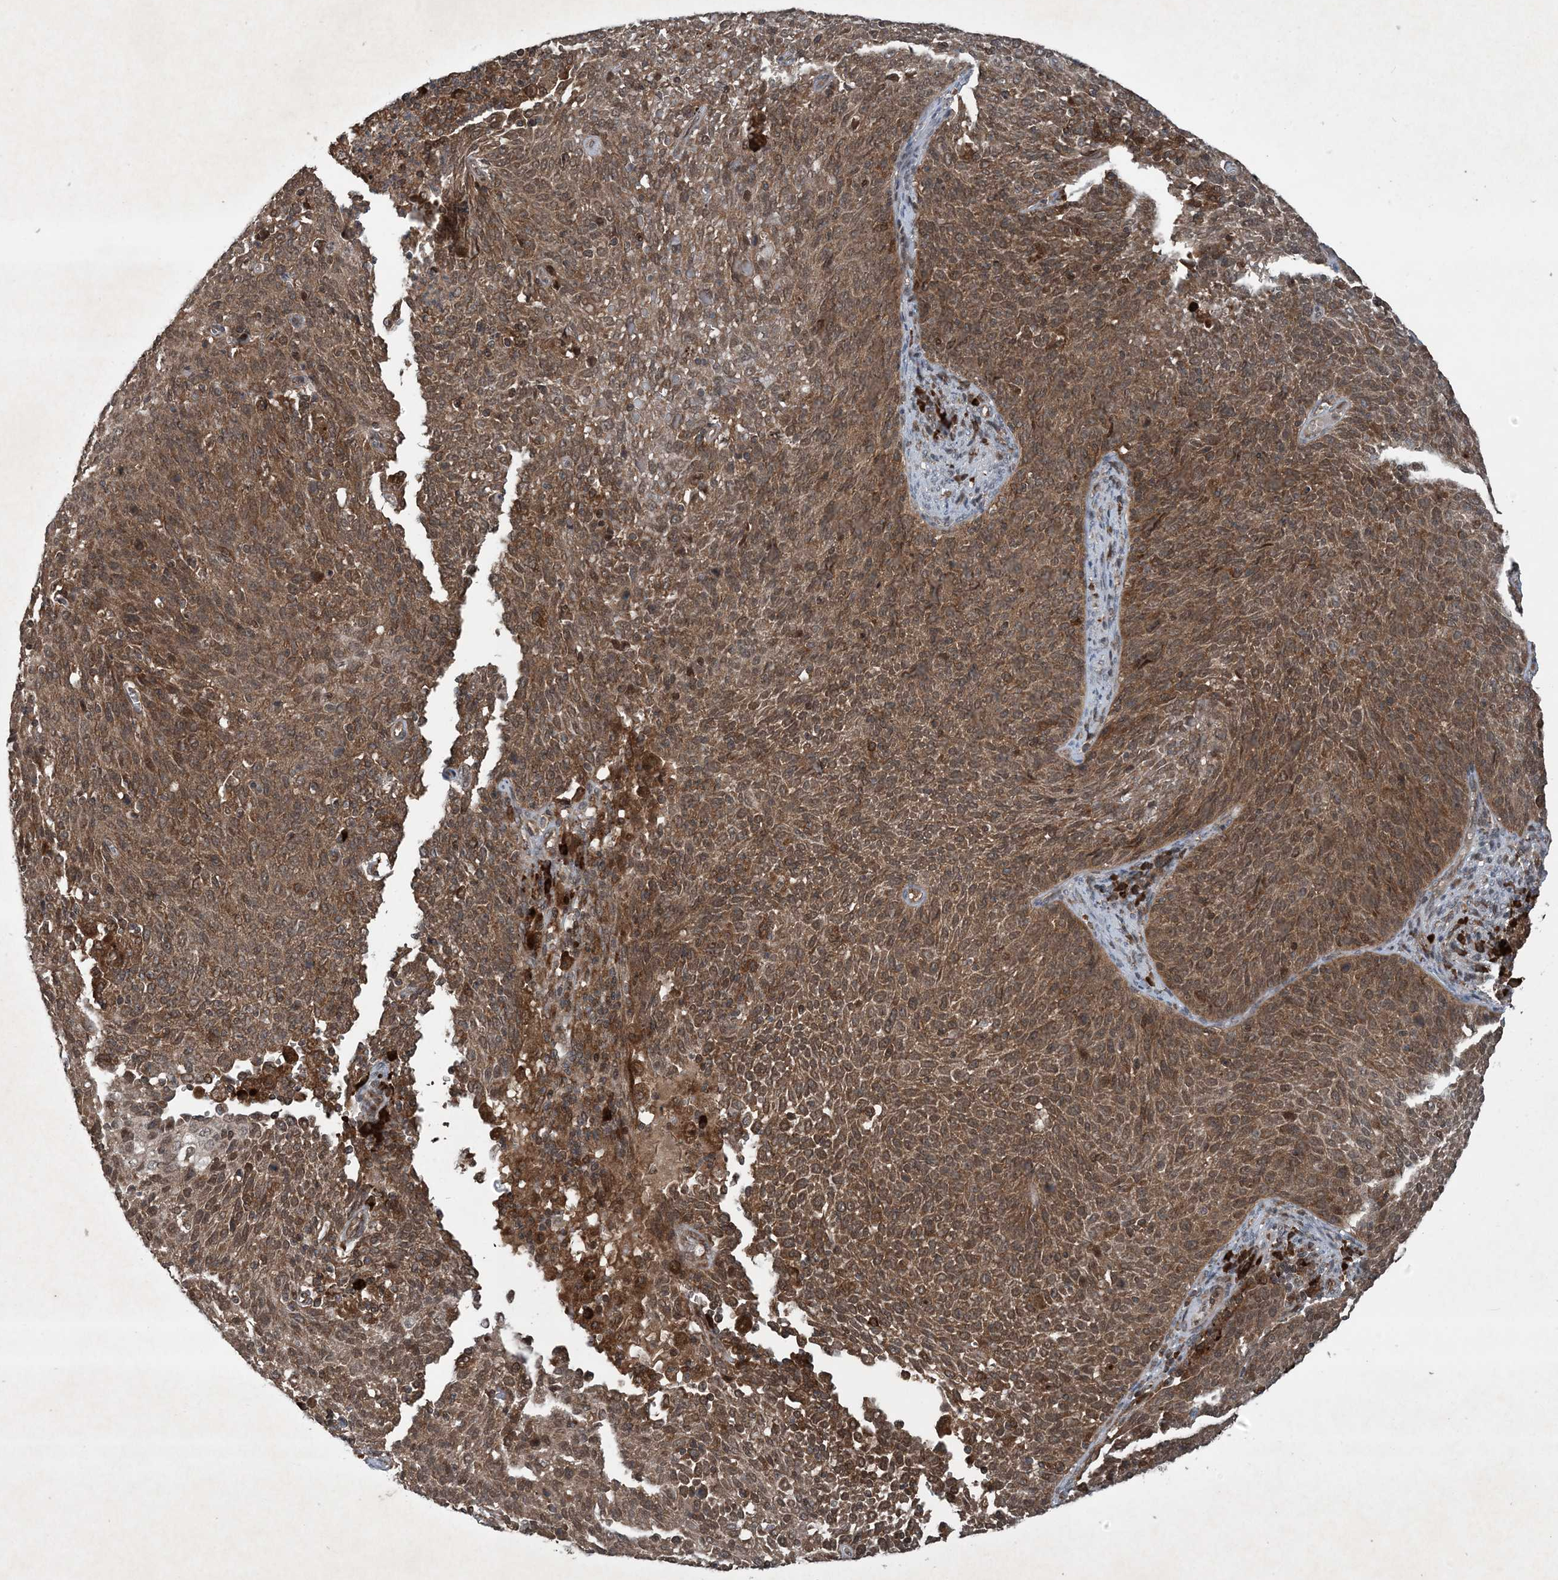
{"staining": {"intensity": "strong", "quantity": ">75%", "location": "cytoplasmic/membranous"}, "tissue": "cervical cancer", "cell_type": "Tumor cells", "image_type": "cancer", "snomed": [{"axis": "morphology", "description": "Squamous cell carcinoma, NOS"}, {"axis": "topography", "description": "Cervix"}], "caption": "Immunohistochemistry staining of cervical squamous cell carcinoma, which reveals high levels of strong cytoplasmic/membranous positivity in about >75% of tumor cells indicating strong cytoplasmic/membranous protein staining. The staining was performed using DAB (3,3'-diaminobenzidine) (brown) for protein detection and nuclei were counterstained in hematoxylin (blue).", "gene": "GNG5", "patient": {"sex": "female", "age": 38}}